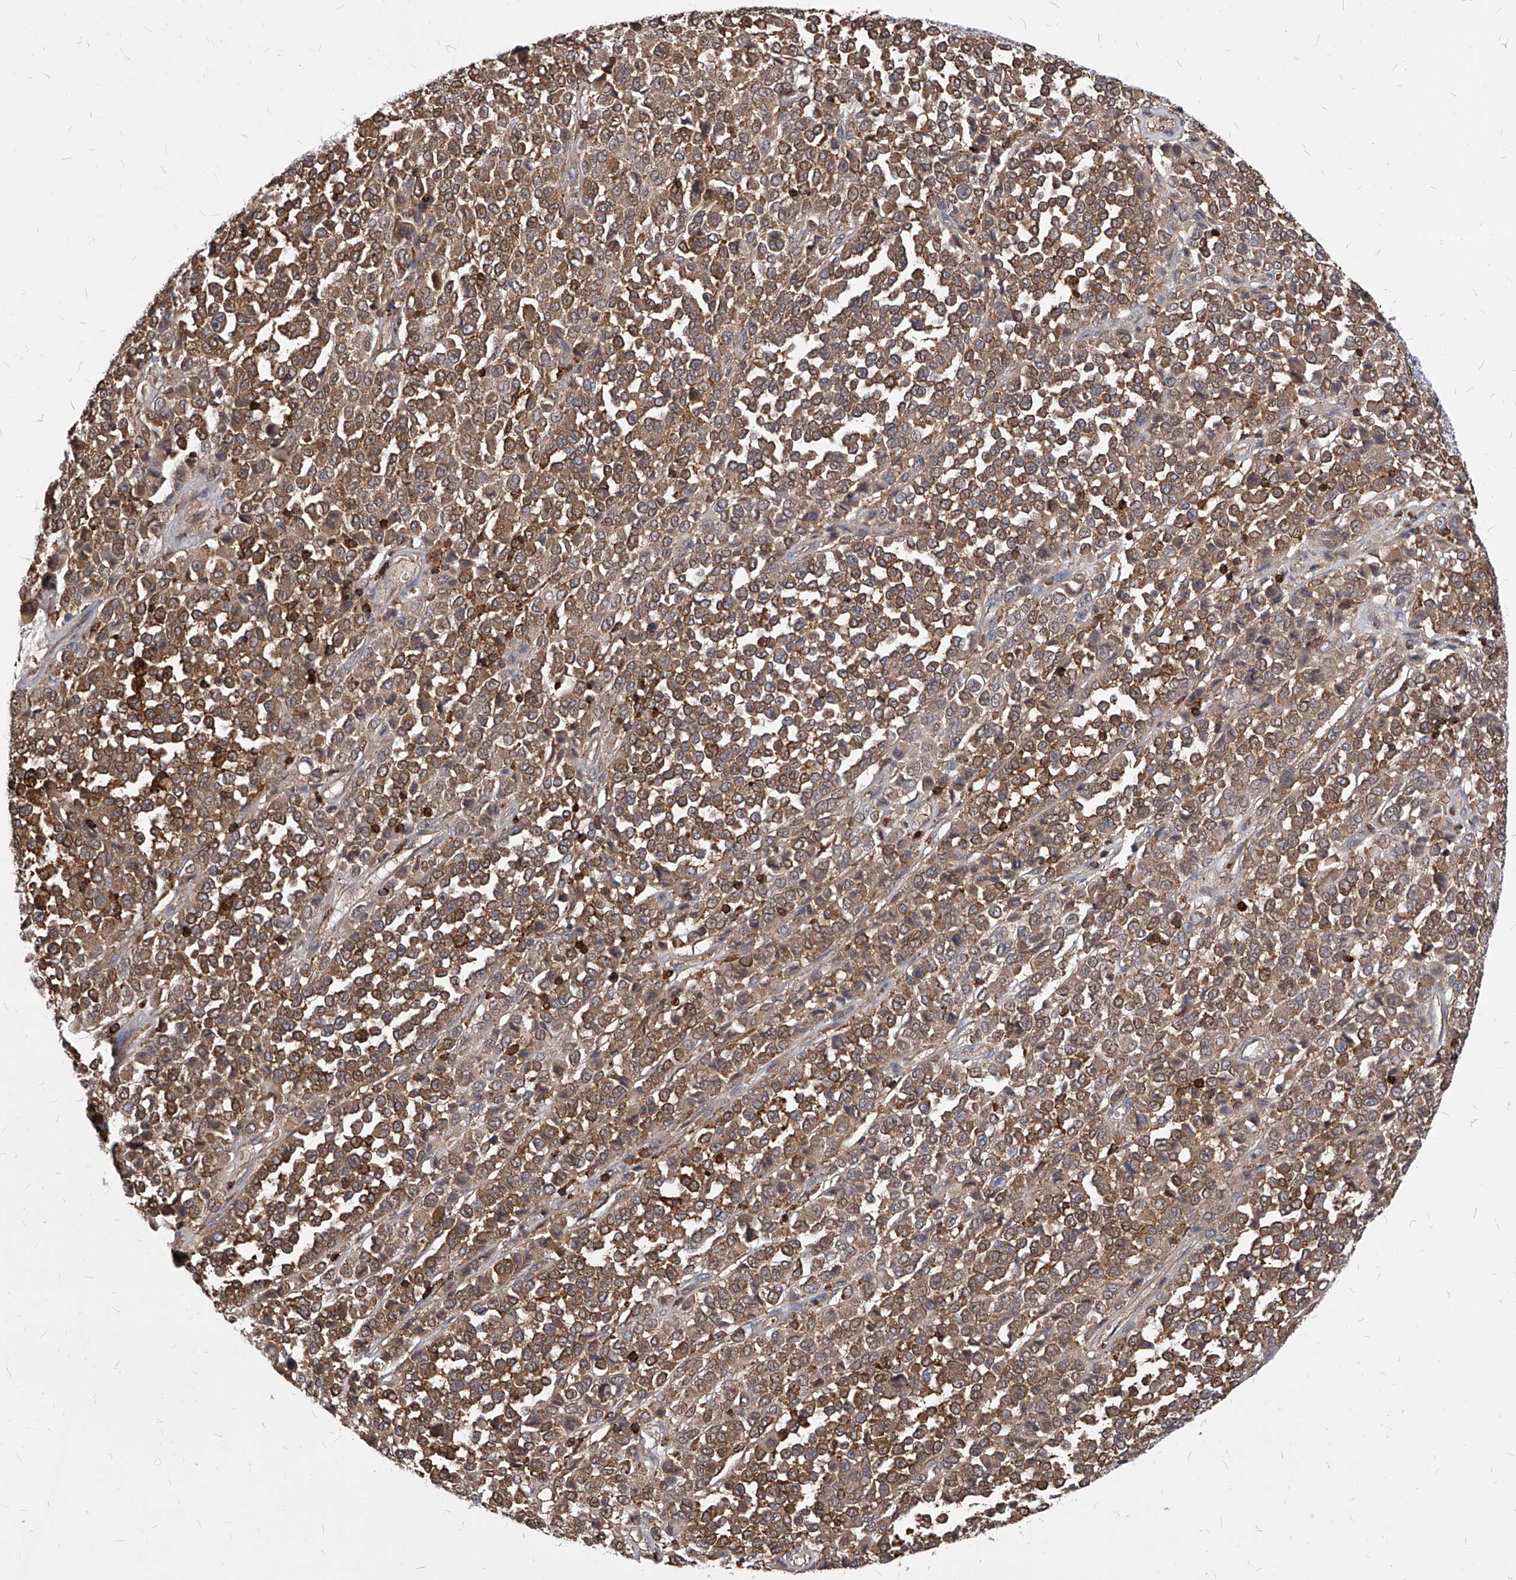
{"staining": {"intensity": "moderate", "quantity": ">75%", "location": "cytoplasmic/membranous"}, "tissue": "melanoma", "cell_type": "Tumor cells", "image_type": "cancer", "snomed": [{"axis": "morphology", "description": "Malignant melanoma, Metastatic site"}, {"axis": "topography", "description": "Pancreas"}], "caption": "Human melanoma stained with a brown dye demonstrates moderate cytoplasmic/membranous positive positivity in about >75% of tumor cells.", "gene": "ABRACL", "patient": {"sex": "female", "age": 30}}